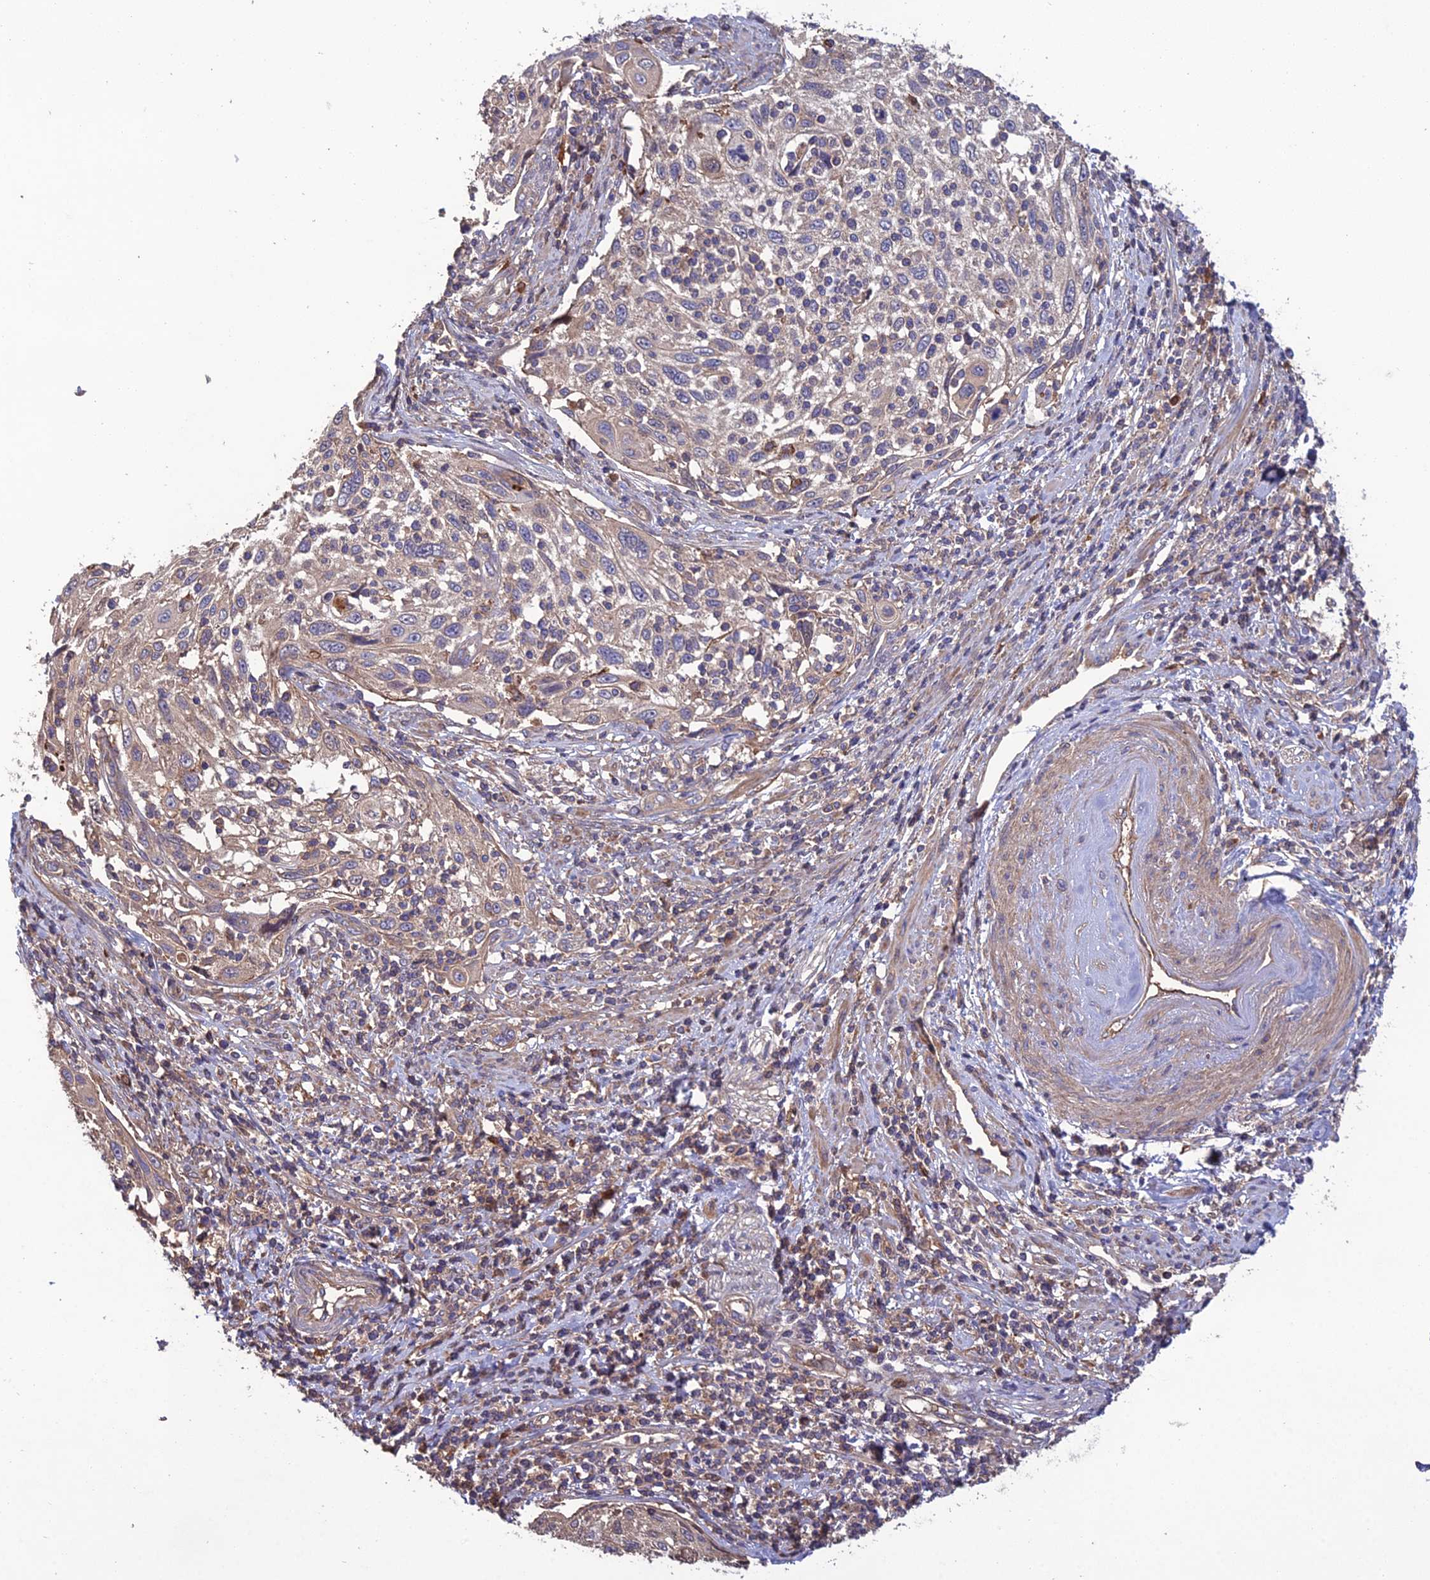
{"staining": {"intensity": "negative", "quantity": "none", "location": "none"}, "tissue": "cervical cancer", "cell_type": "Tumor cells", "image_type": "cancer", "snomed": [{"axis": "morphology", "description": "Squamous cell carcinoma, NOS"}, {"axis": "topography", "description": "Cervix"}], "caption": "Human squamous cell carcinoma (cervical) stained for a protein using immunohistochemistry demonstrates no expression in tumor cells.", "gene": "GALR2", "patient": {"sex": "female", "age": 70}}